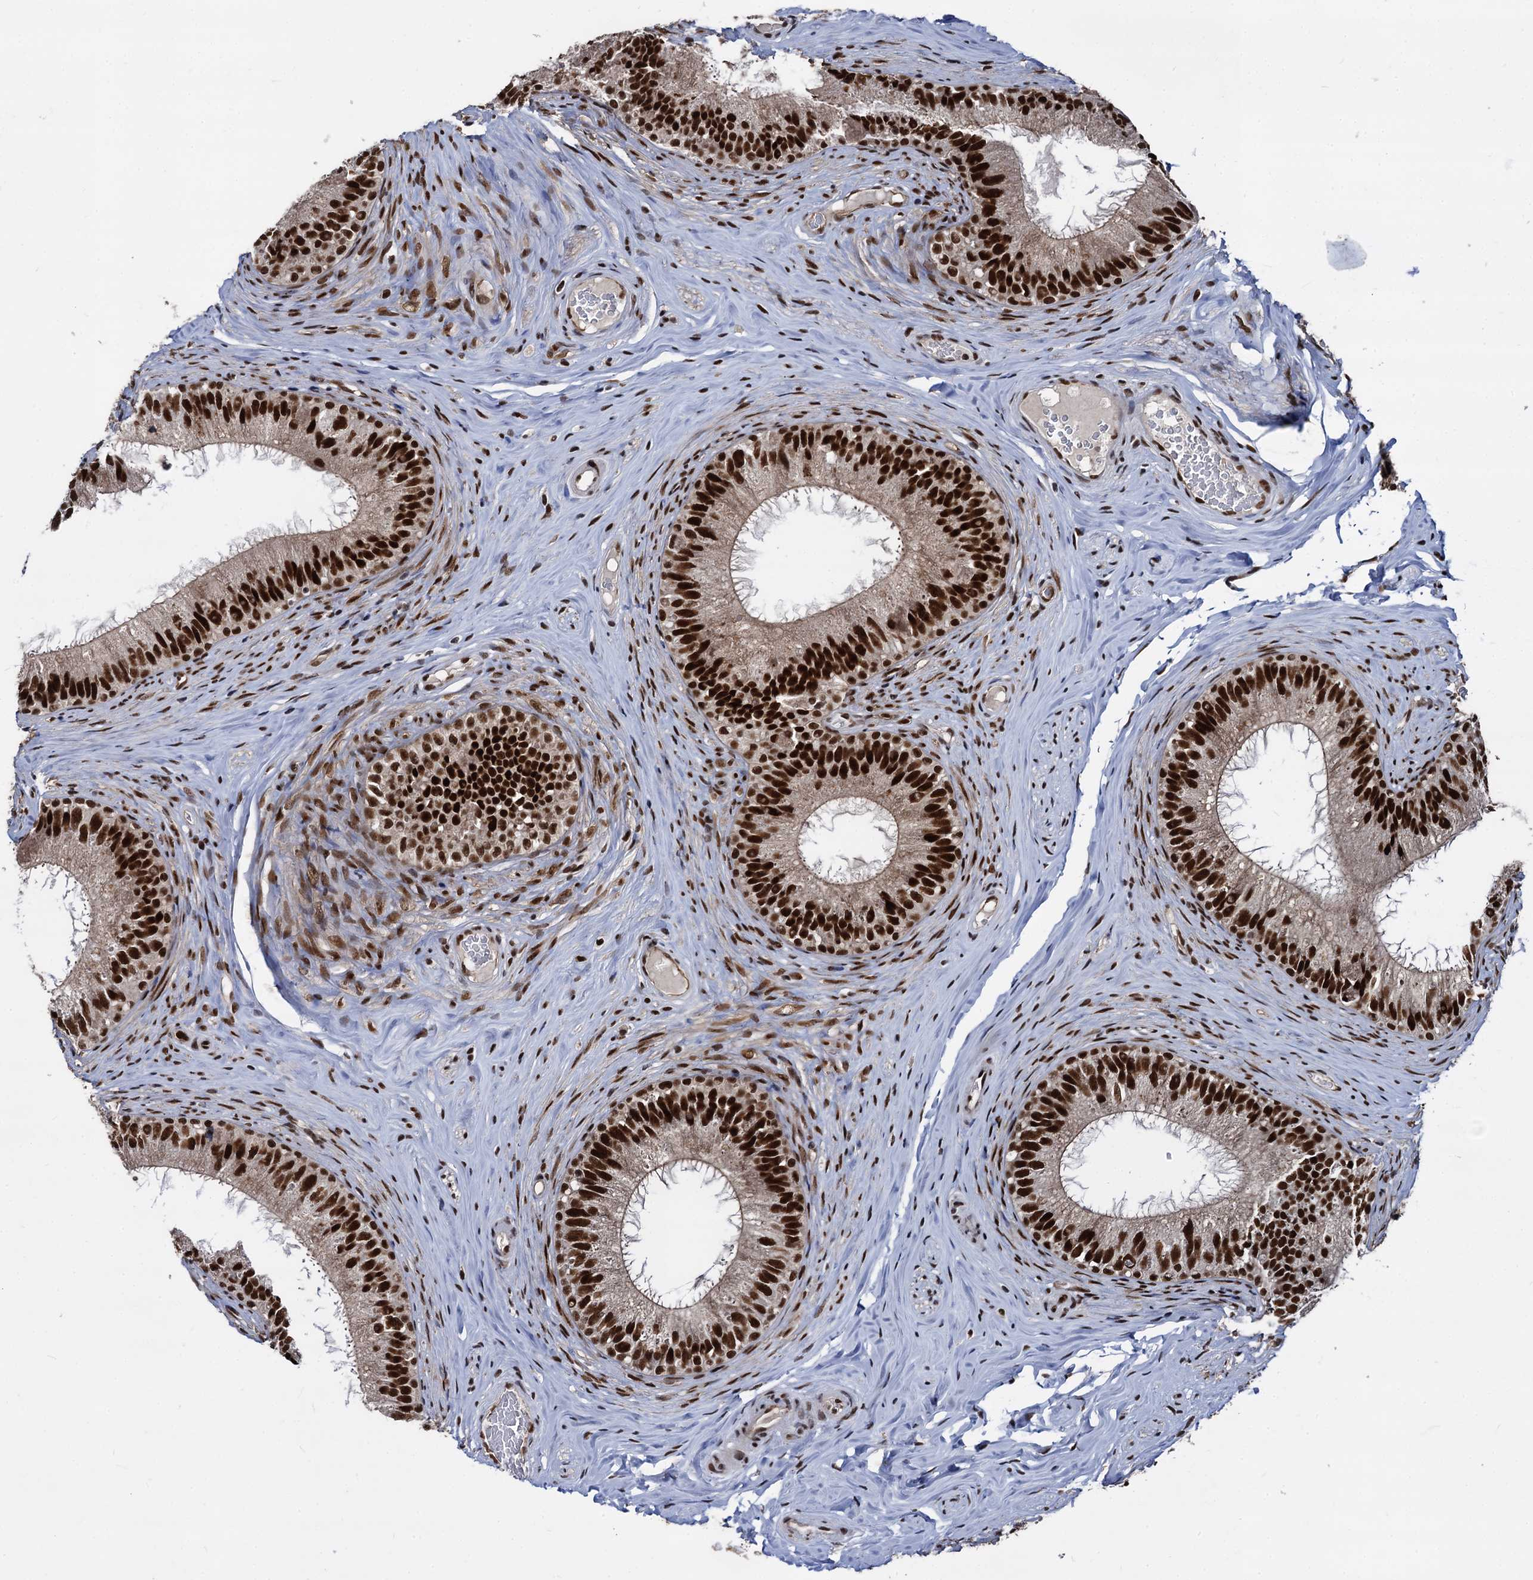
{"staining": {"intensity": "strong", "quantity": ">75%", "location": "nuclear"}, "tissue": "epididymis", "cell_type": "Glandular cells", "image_type": "normal", "snomed": [{"axis": "morphology", "description": "Normal tissue, NOS"}, {"axis": "topography", "description": "Epididymis"}], "caption": "IHC histopathology image of benign epididymis: epididymis stained using IHC exhibits high levels of strong protein expression localized specifically in the nuclear of glandular cells, appearing as a nuclear brown color.", "gene": "GALNT11", "patient": {"sex": "male", "age": 34}}